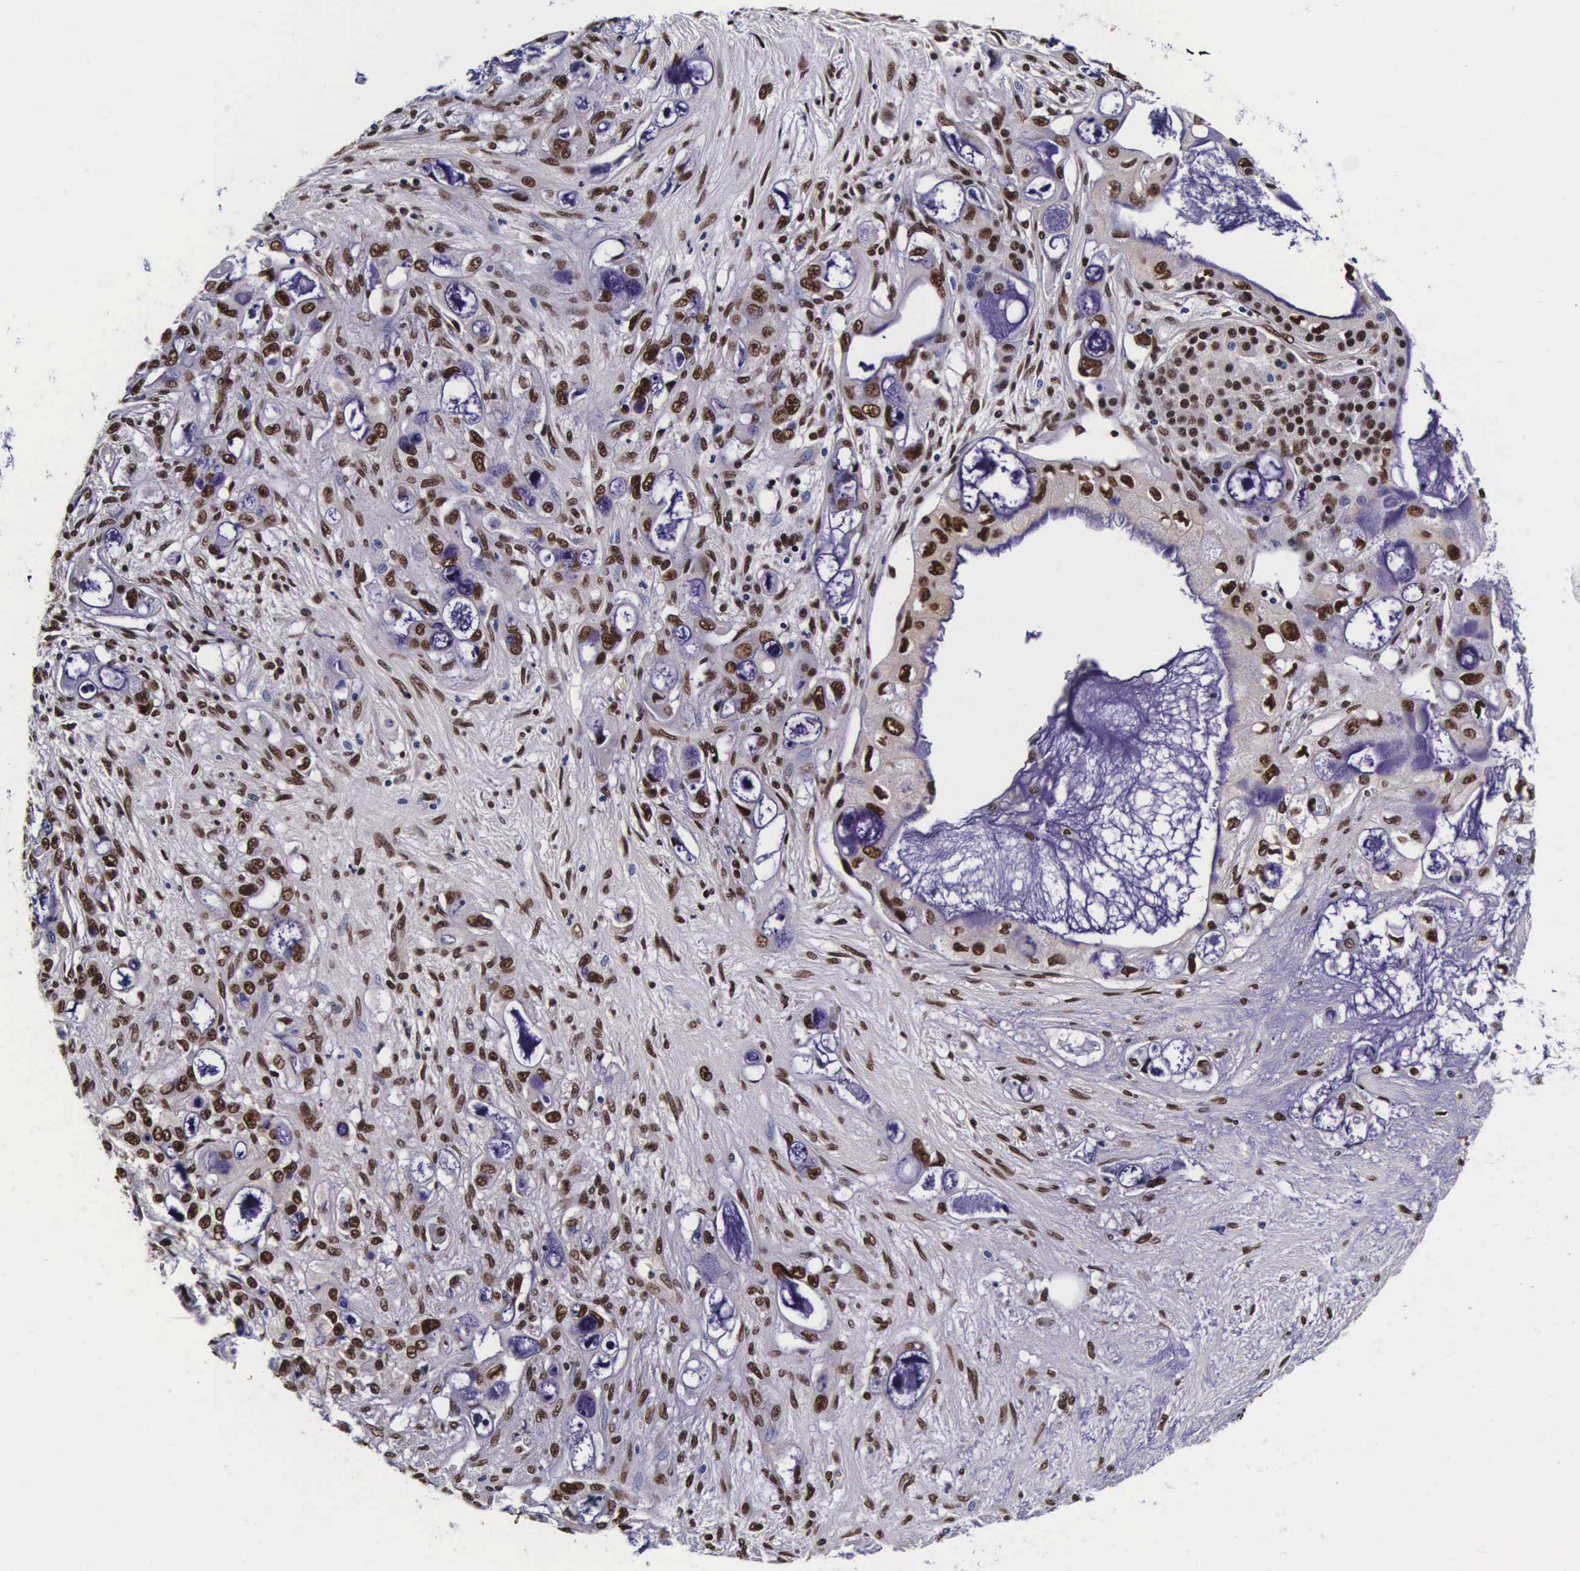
{"staining": {"intensity": "moderate", "quantity": "25%-75%", "location": "nuclear"}, "tissue": "pancreatic cancer", "cell_type": "Tumor cells", "image_type": "cancer", "snomed": [{"axis": "morphology", "description": "Adenocarcinoma, NOS"}, {"axis": "topography", "description": "Pancreas"}], "caption": "Immunohistochemical staining of pancreatic cancer demonstrates medium levels of moderate nuclear protein staining in approximately 25%-75% of tumor cells.", "gene": "PABPN1", "patient": {"sex": "female", "age": 70}}